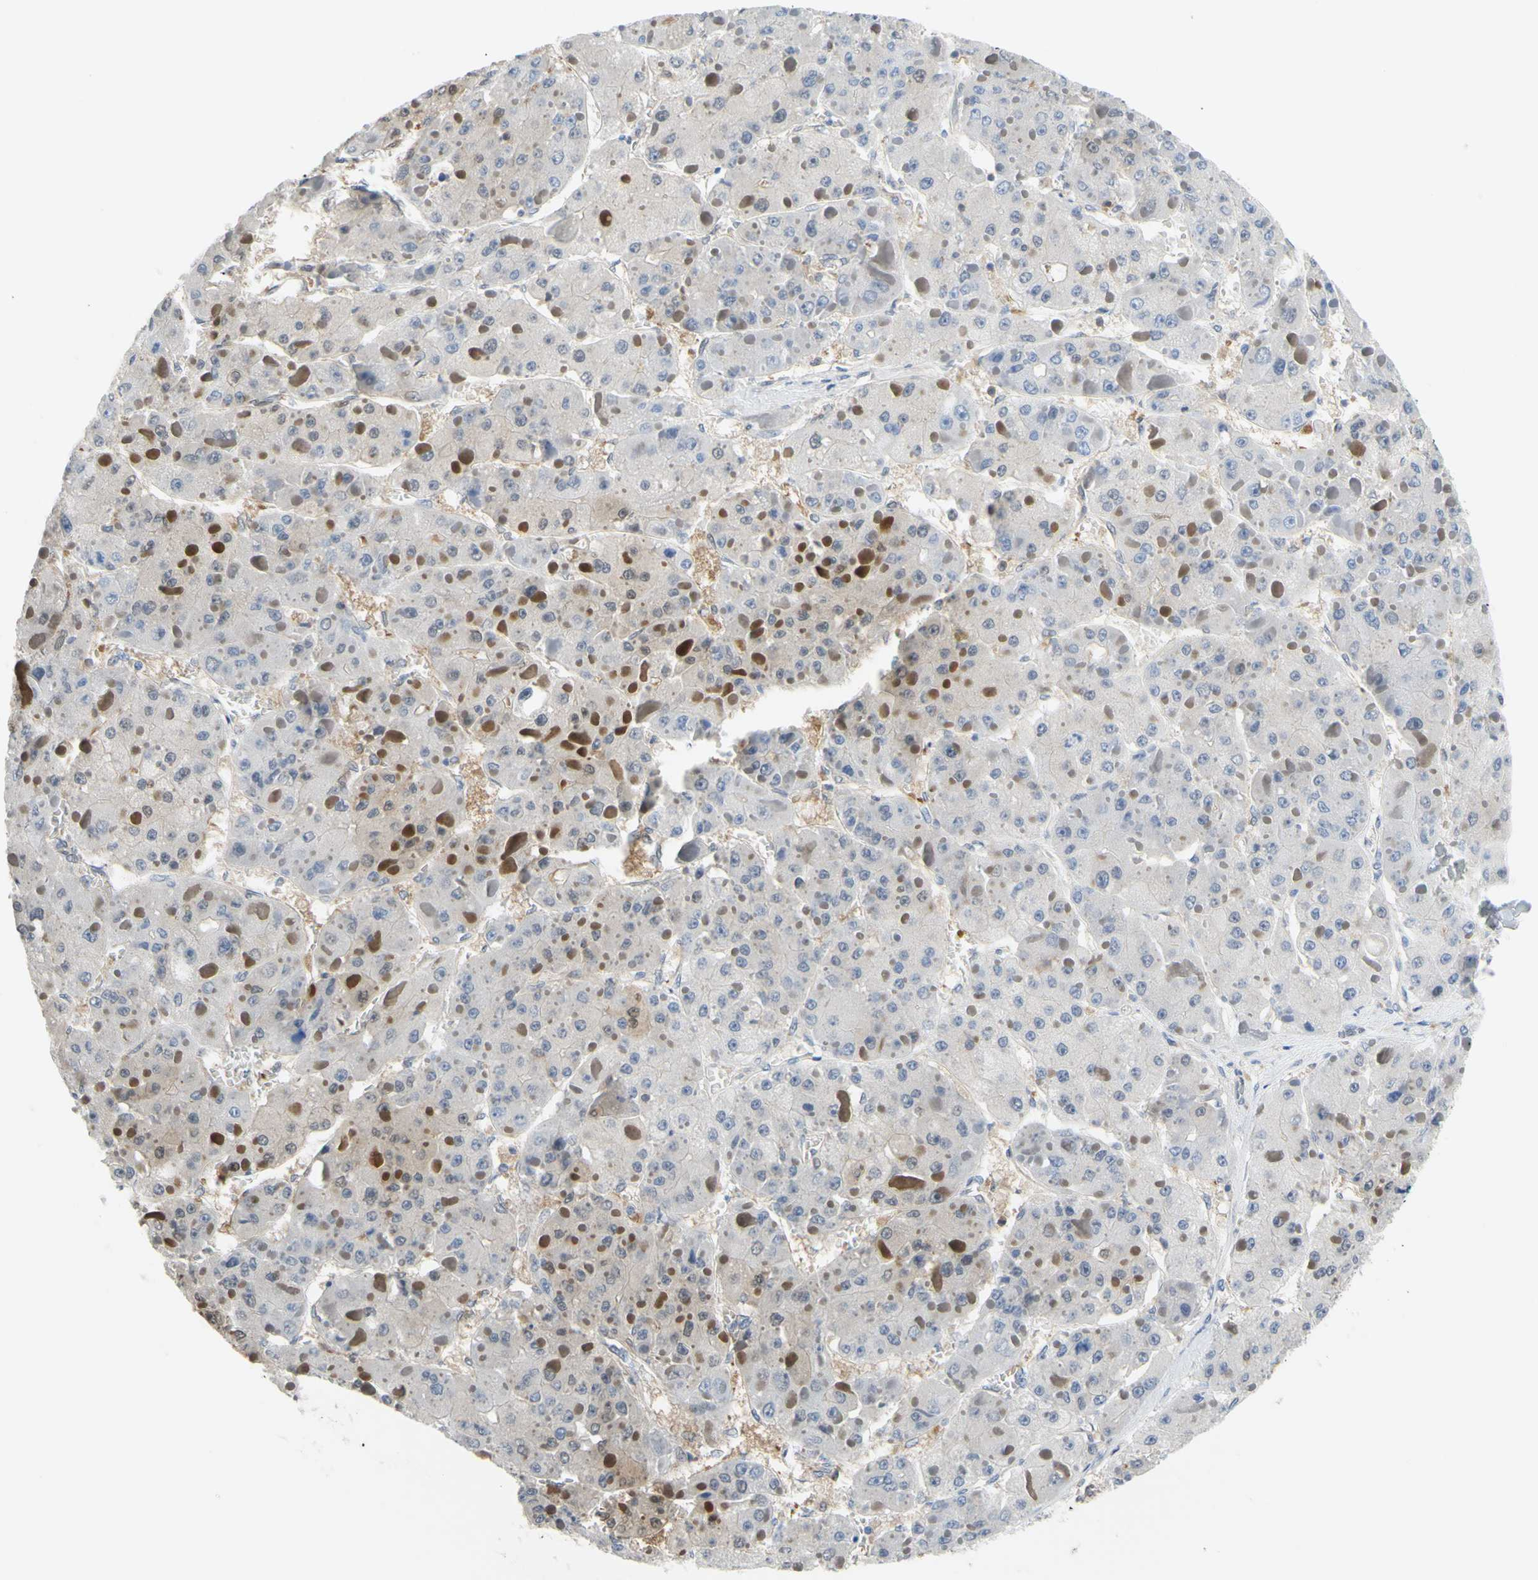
{"staining": {"intensity": "weak", "quantity": "<25%", "location": "cytoplasmic/membranous"}, "tissue": "liver cancer", "cell_type": "Tumor cells", "image_type": "cancer", "snomed": [{"axis": "morphology", "description": "Carcinoma, Hepatocellular, NOS"}, {"axis": "topography", "description": "Liver"}], "caption": "The image exhibits no staining of tumor cells in hepatocellular carcinoma (liver). Brightfield microscopy of IHC stained with DAB (brown) and hematoxylin (blue), captured at high magnification.", "gene": "UPK3B", "patient": {"sex": "female", "age": 73}}